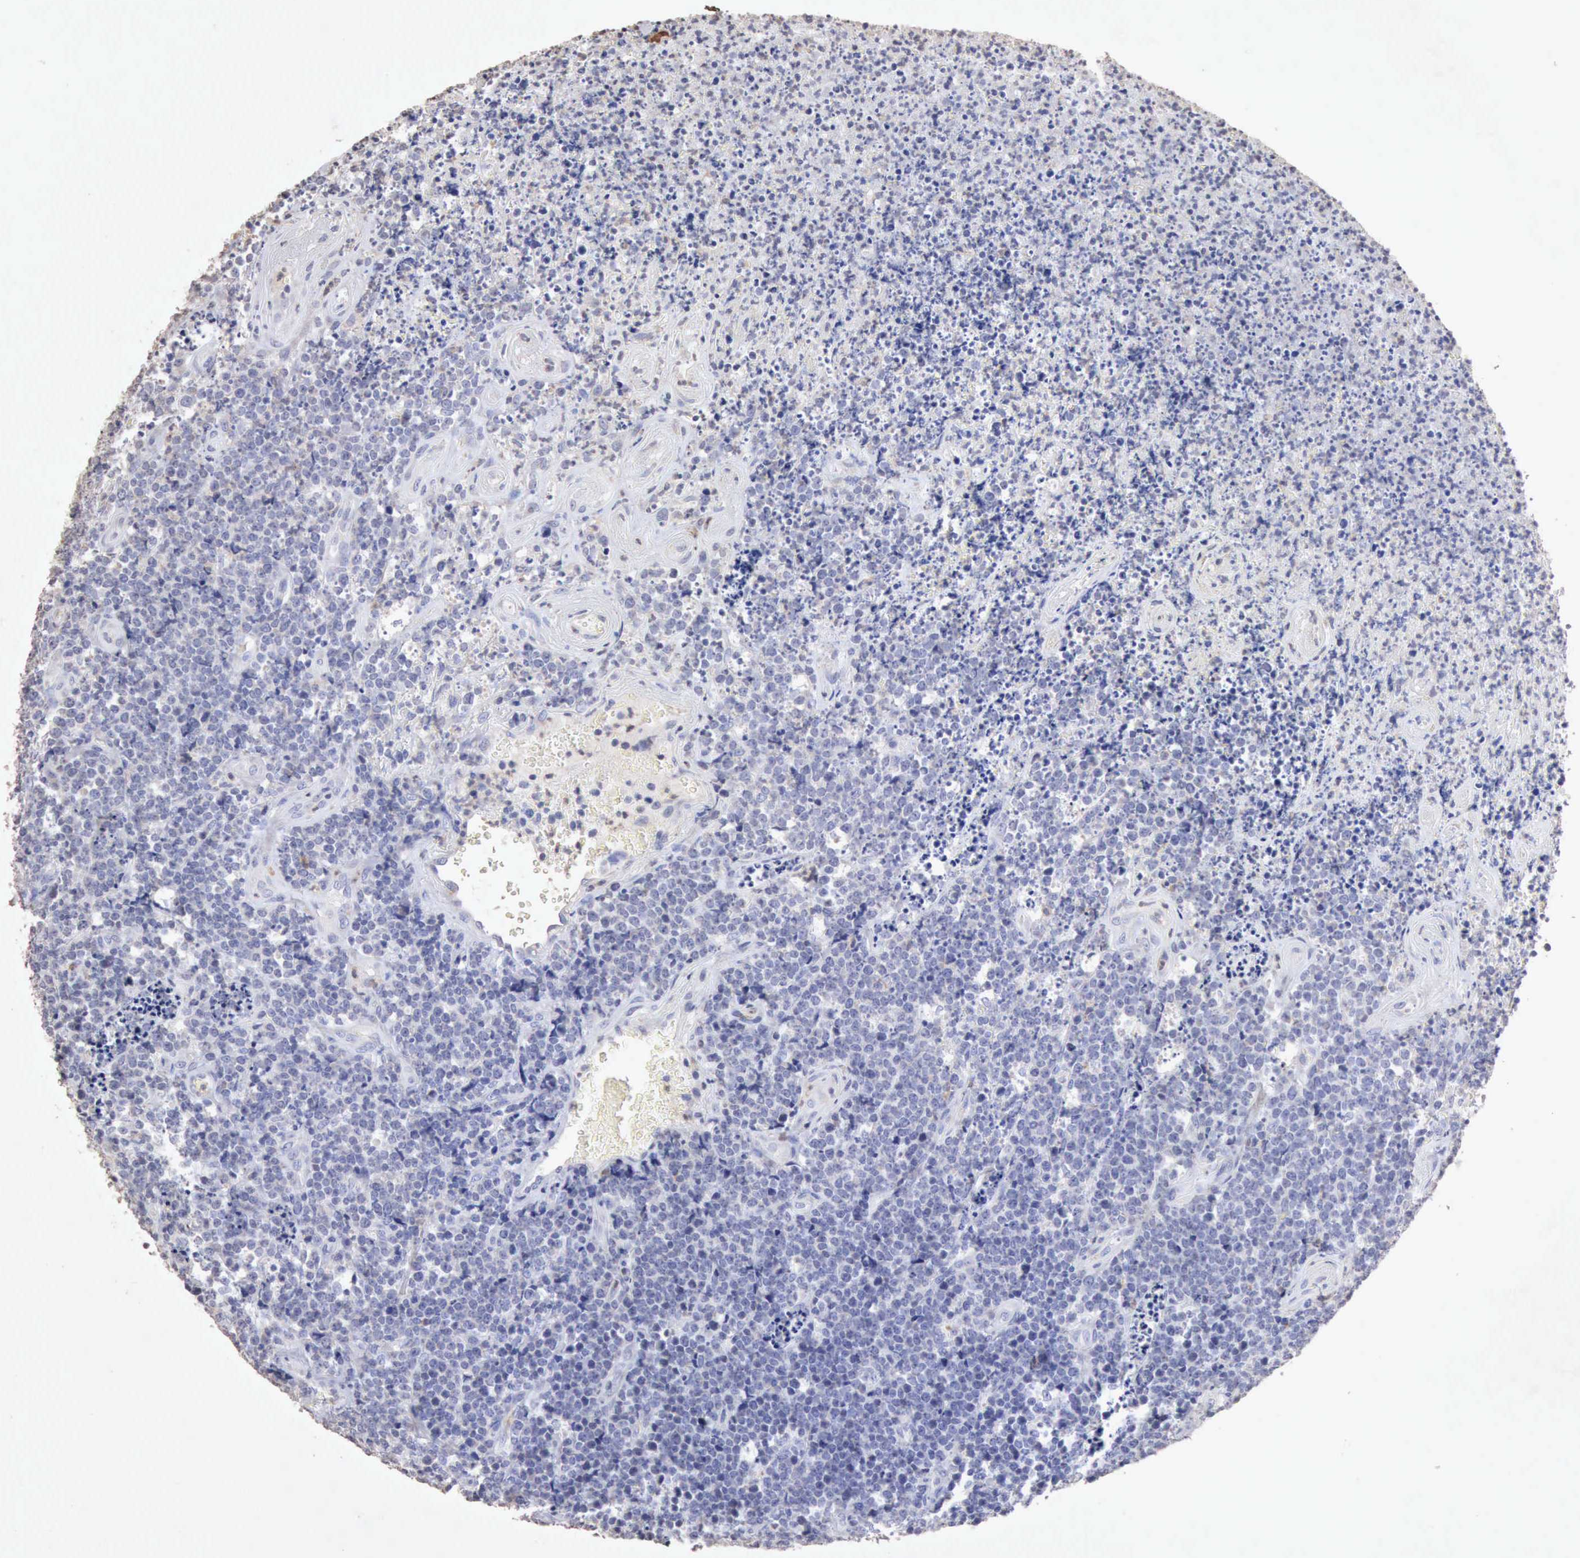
{"staining": {"intensity": "negative", "quantity": "none", "location": "none"}, "tissue": "lymphoma", "cell_type": "Tumor cells", "image_type": "cancer", "snomed": [{"axis": "morphology", "description": "Malignant lymphoma, non-Hodgkin's type, High grade"}, {"axis": "topography", "description": "Small intestine"}, {"axis": "topography", "description": "Colon"}], "caption": "A high-resolution micrograph shows immunohistochemistry staining of malignant lymphoma, non-Hodgkin's type (high-grade), which displays no significant positivity in tumor cells.", "gene": "KRT6B", "patient": {"sex": "male", "age": 8}}